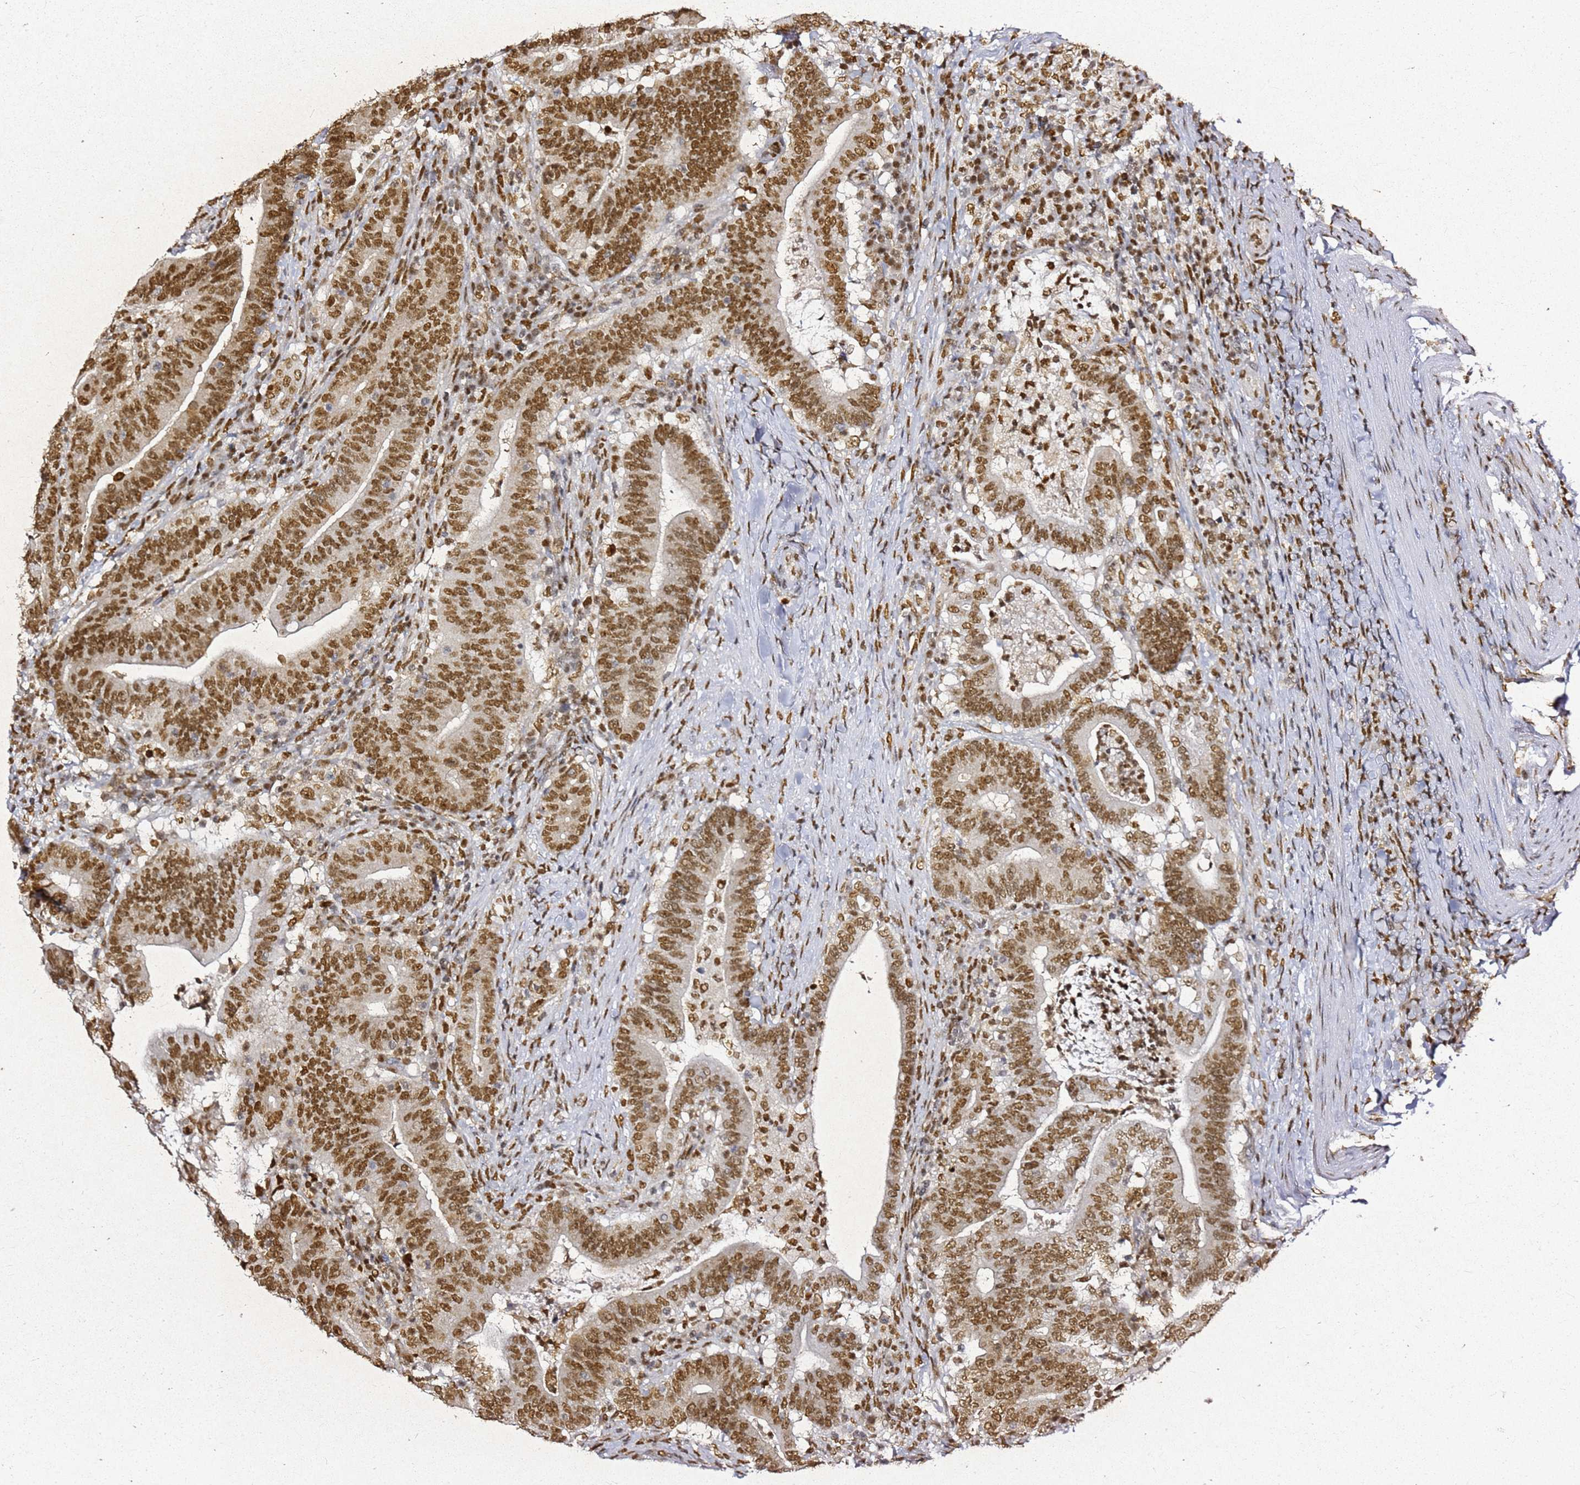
{"staining": {"intensity": "moderate", "quantity": ">75%", "location": "nuclear"}, "tissue": "colorectal cancer", "cell_type": "Tumor cells", "image_type": "cancer", "snomed": [{"axis": "morphology", "description": "Adenocarcinoma, NOS"}, {"axis": "topography", "description": "Colon"}], "caption": "The micrograph displays a brown stain indicating the presence of a protein in the nuclear of tumor cells in adenocarcinoma (colorectal).", "gene": "APEX1", "patient": {"sex": "female", "age": 66}}